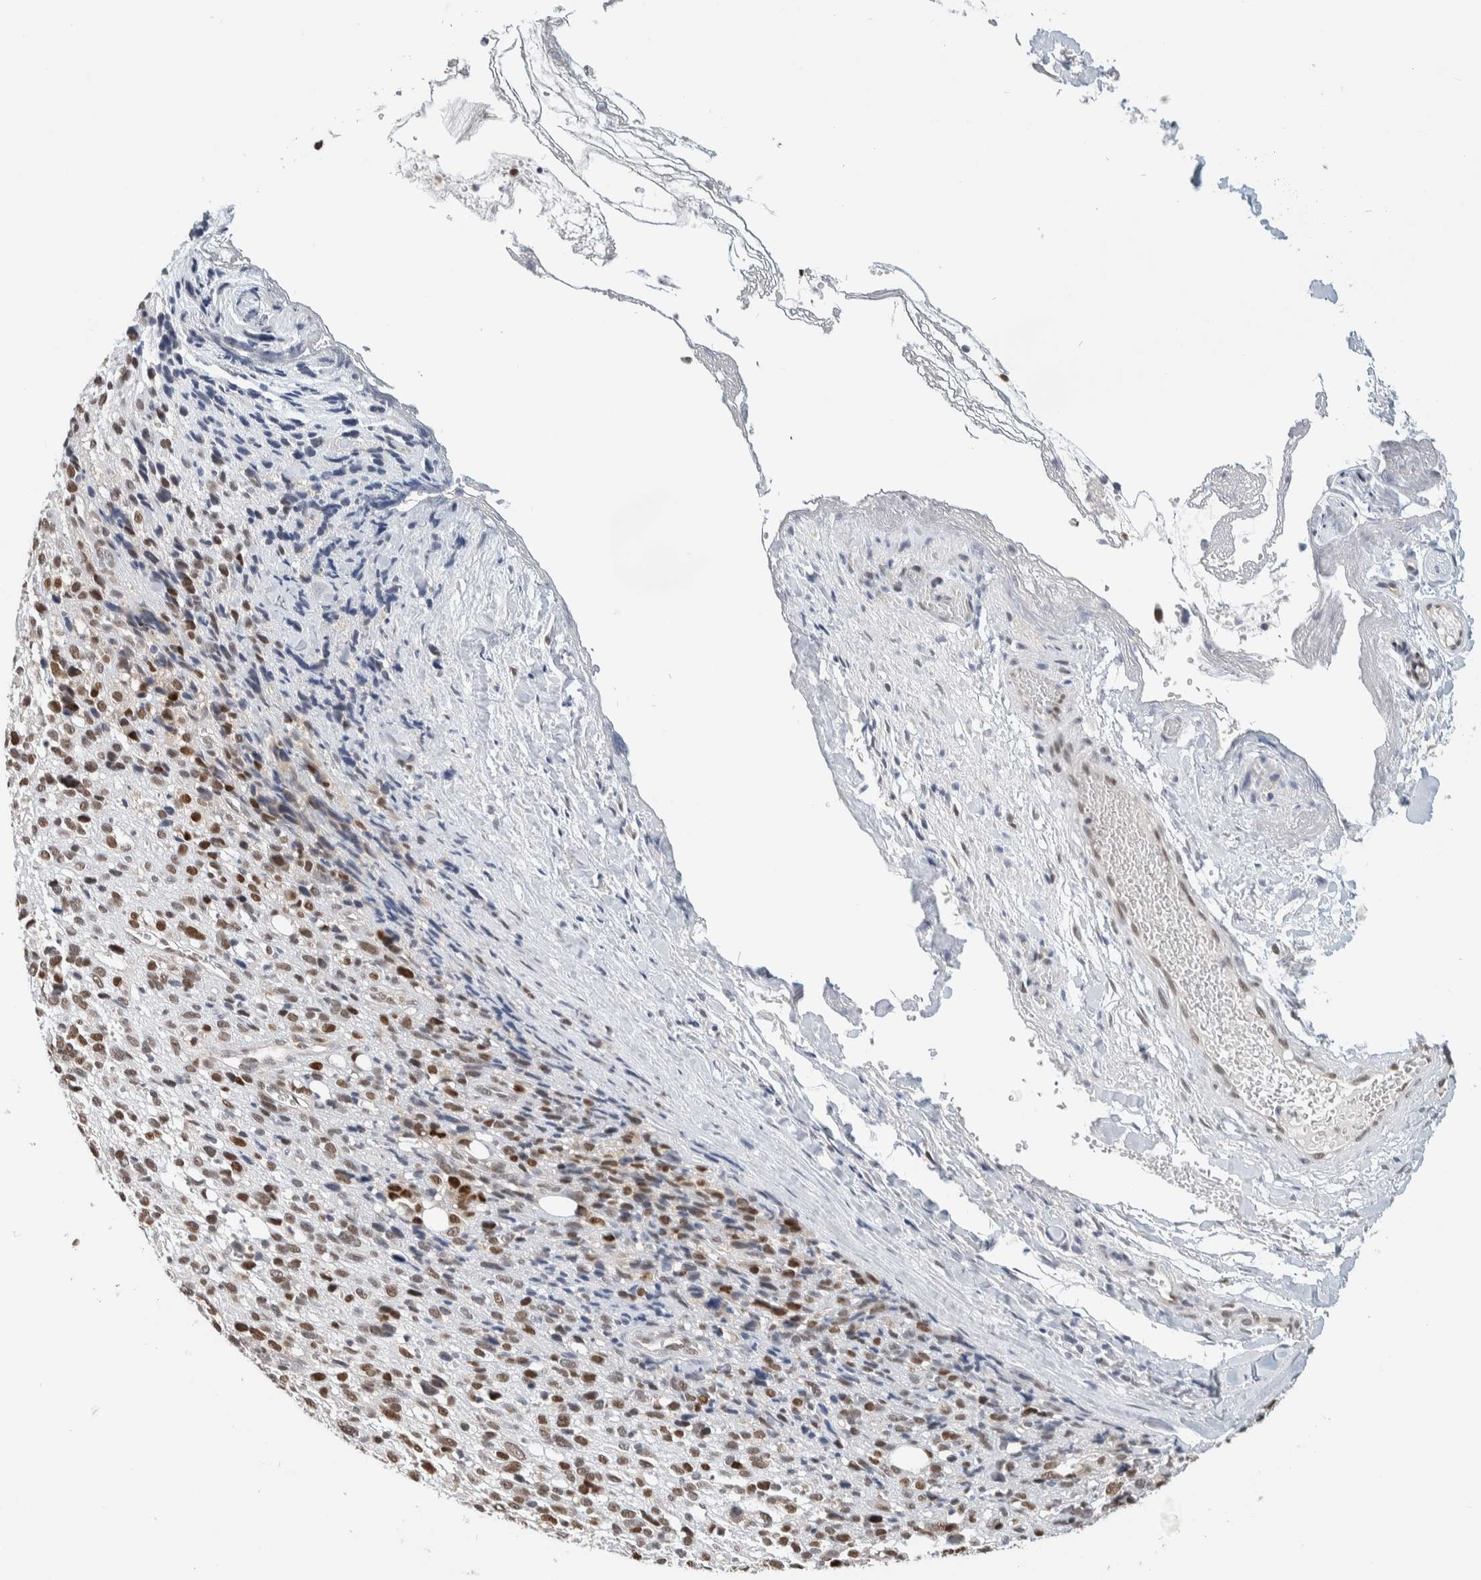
{"staining": {"intensity": "moderate", "quantity": ">75%", "location": "nuclear"}, "tissue": "melanoma", "cell_type": "Tumor cells", "image_type": "cancer", "snomed": [{"axis": "morphology", "description": "Malignant melanoma, NOS"}, {"axis": "topography", "description": "Skin"}], "caption": "The histopathology image reveals a brown stain indicating the presence of a protein in the nuclear of tumor cells in malignant melanoma.", "gene": "PUS7", "patient": {"sex": "female", "age": 55}}